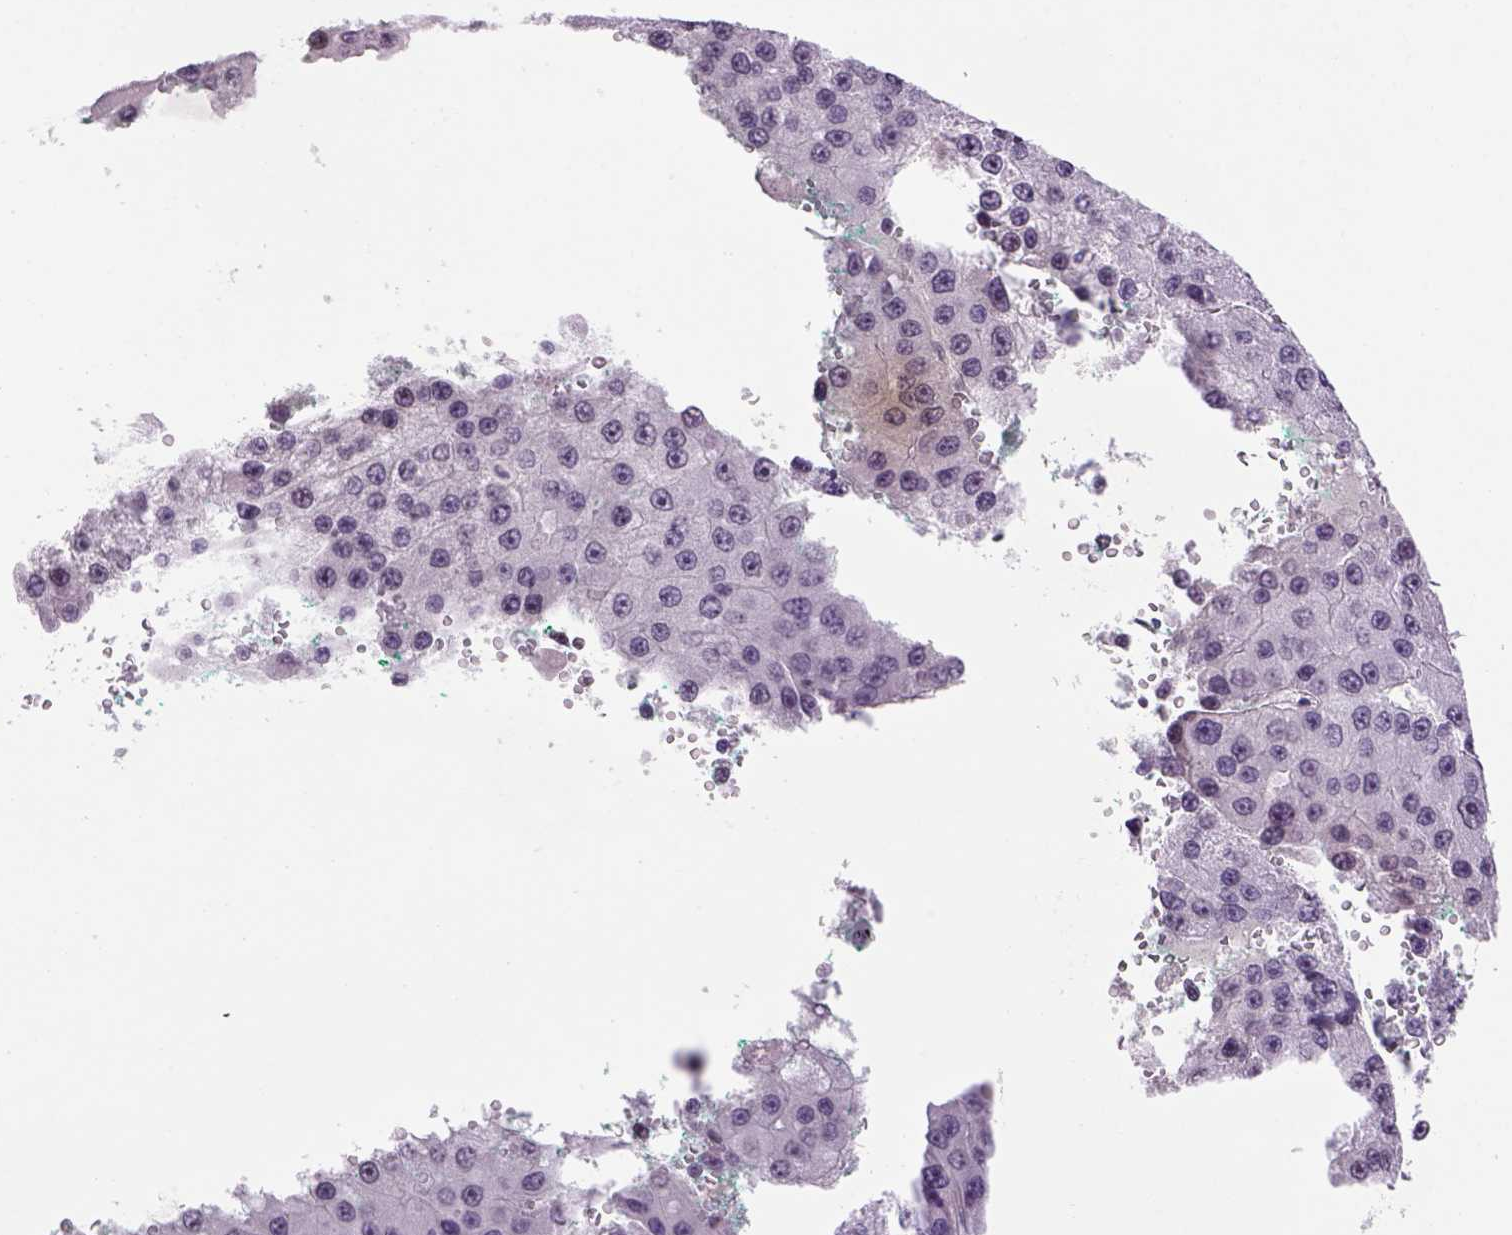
{"staining": {"intensity": "negative", "quantity": "none", "location": "none"}, "tissue": "liver cancer", "cell_type": "Tumor cells", "image_type": "cancer", "snomed": [{"axis": "morphology", "description": "Carcinoma, Hepatocellular, NOS"}, {"axis": "topography", "description": "Liver"}], "caption": "Immunohistochemistry image of neoplastic tissue: human liver cancer stained with DAB (3,3'-diaminobenzidine) shows no significant protein expression in tumor cells.", "gene": "PRRT1", "patient": {"sex": "female", "age": 73}}